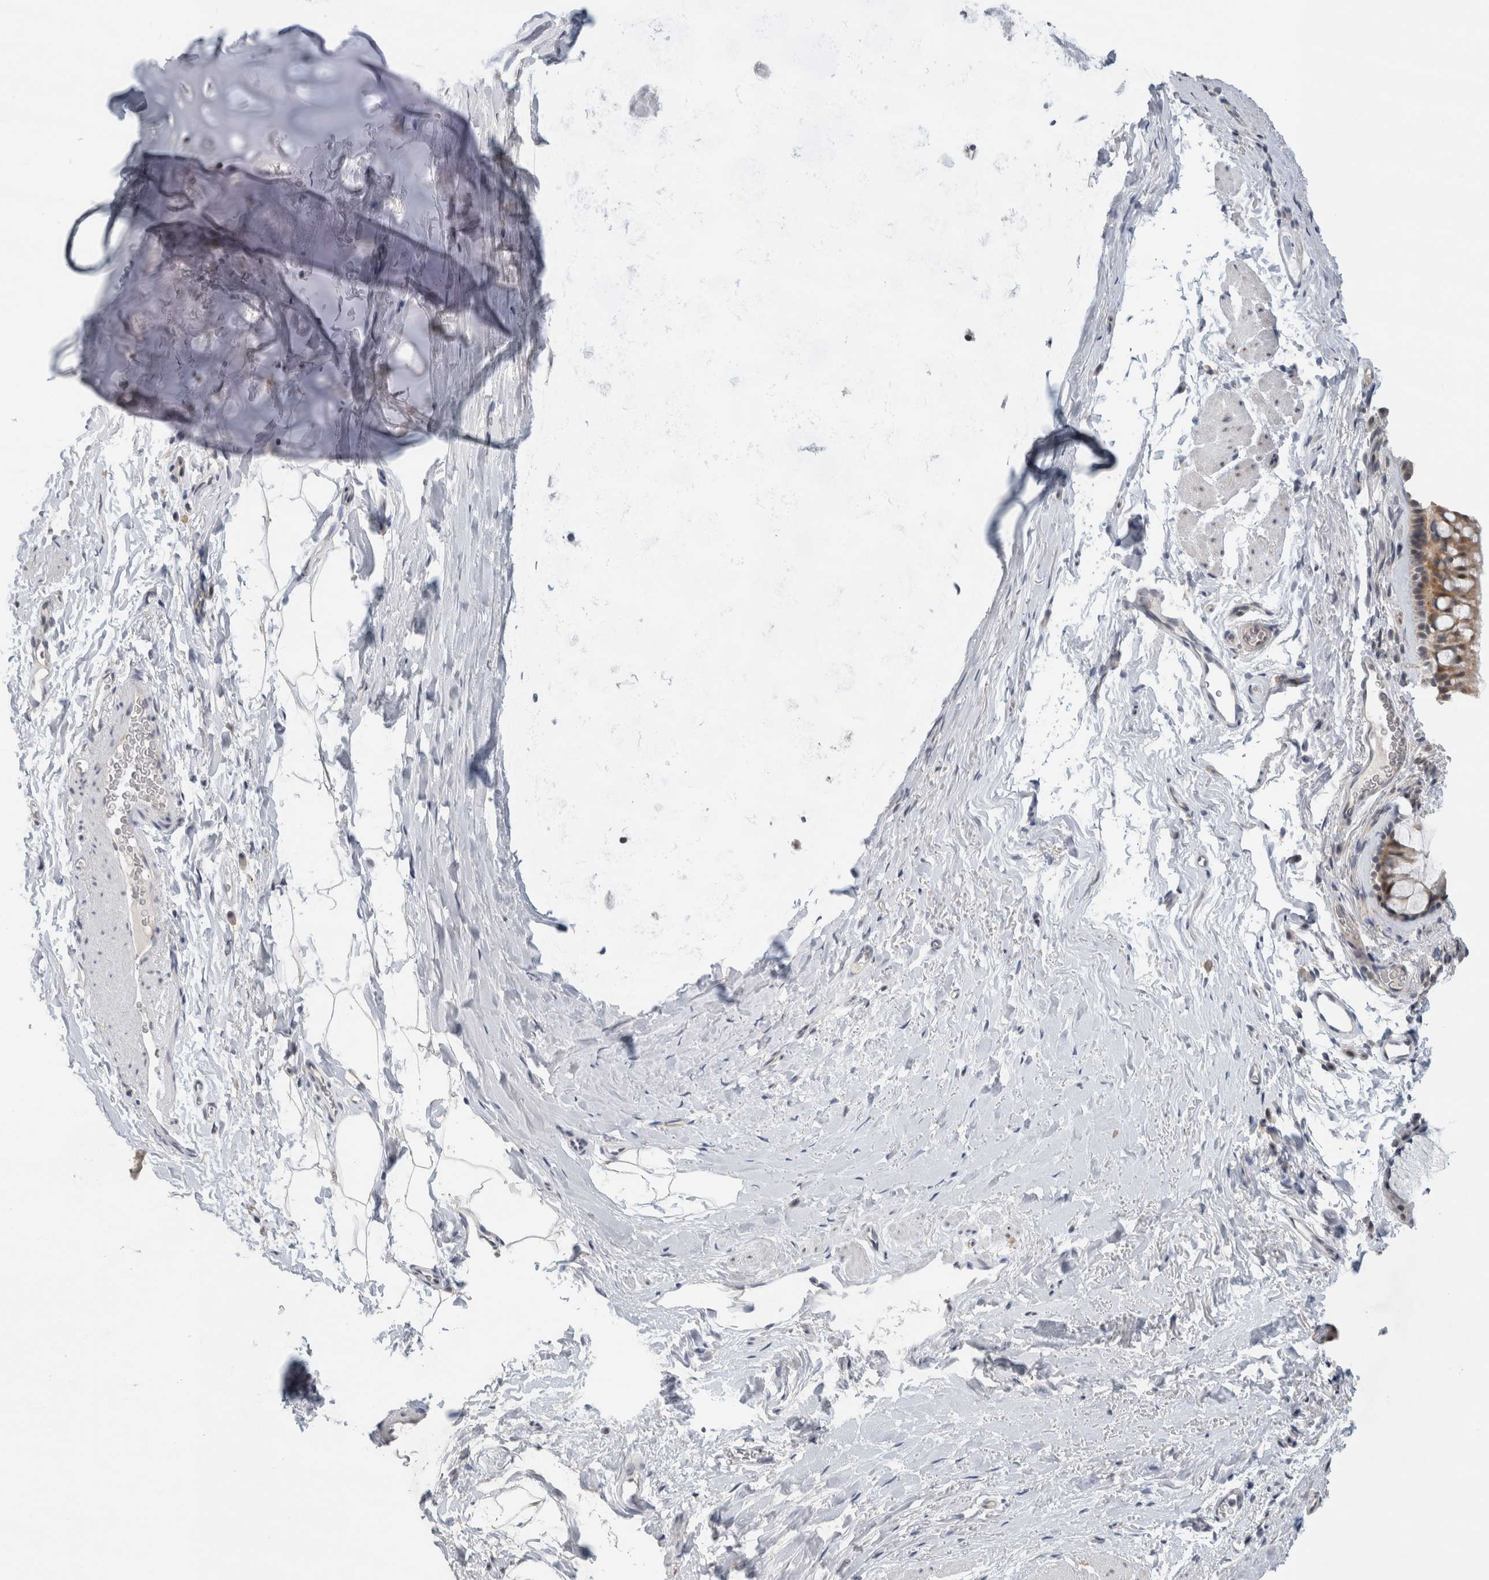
{"staining": {"intensity": "weak", "quantity": "25%-75%", "location": "cytoplasmic/membranous"}, "tissue": "bronchus", "cell_type": "Respiratory epithelial cells", "image_type": "normal", "snomed": [{"axis": "morphology", "description": "Normal tissue, NOS"}, {"axis": "topography", "description": "Cartilage tissue"}, {"axis": "topography", "description": "Bronchus"}], "caption": "Immunohistochemical staining of unremarkable human bronchus reveals weak cytoplasmic/membranous protein positivity in approximately 25%-75% of respiratory epithelial cells. (IHC, brightfield microscopy, high magnification).", "gene": "EIF4G3", "patient": {"sex": "female", "age": 53}}